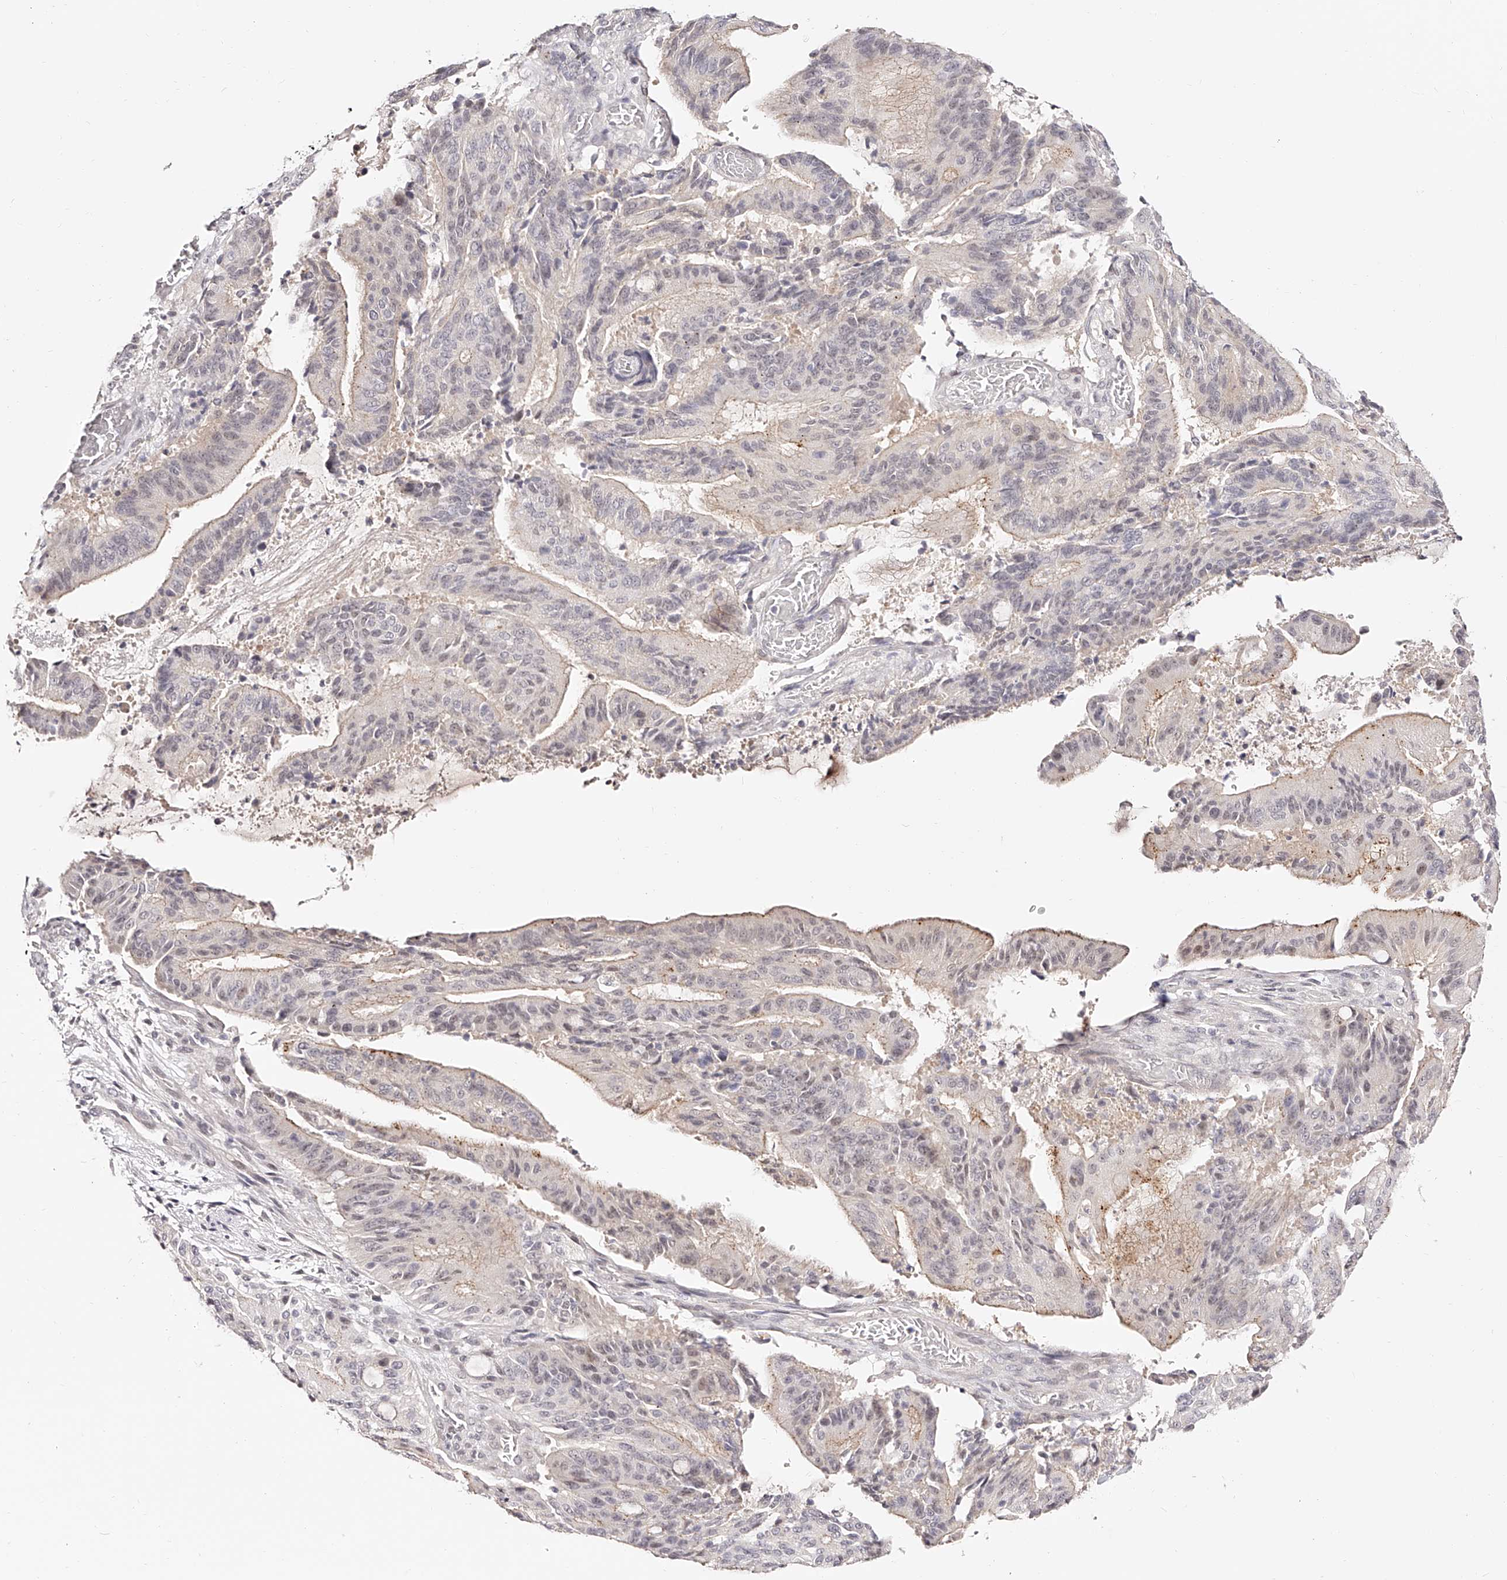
{"staining": {"intensity": "weak", "quantity": "<25%", "location": "cytoplasmic/membranous"}, "tissue": "liver cancer", "cell_type": "Tumor cells", "image_type": "cancer", "snomed": [{"axis": "morphology", "description": "Normal tissue, NOS"}, {"axis": "morphology", "description": "Cholangiocarcinoma"}, {"axis": "topography", "description": "Liver"}, {"axis": "topography", "description": "Peripheral nerve tissue"}], "caption": "There is no significant expression in tumor cells of liver cholangiocarcinoma.", "gene": "USF3", "patient": {"sex": "female", "age": 73}}